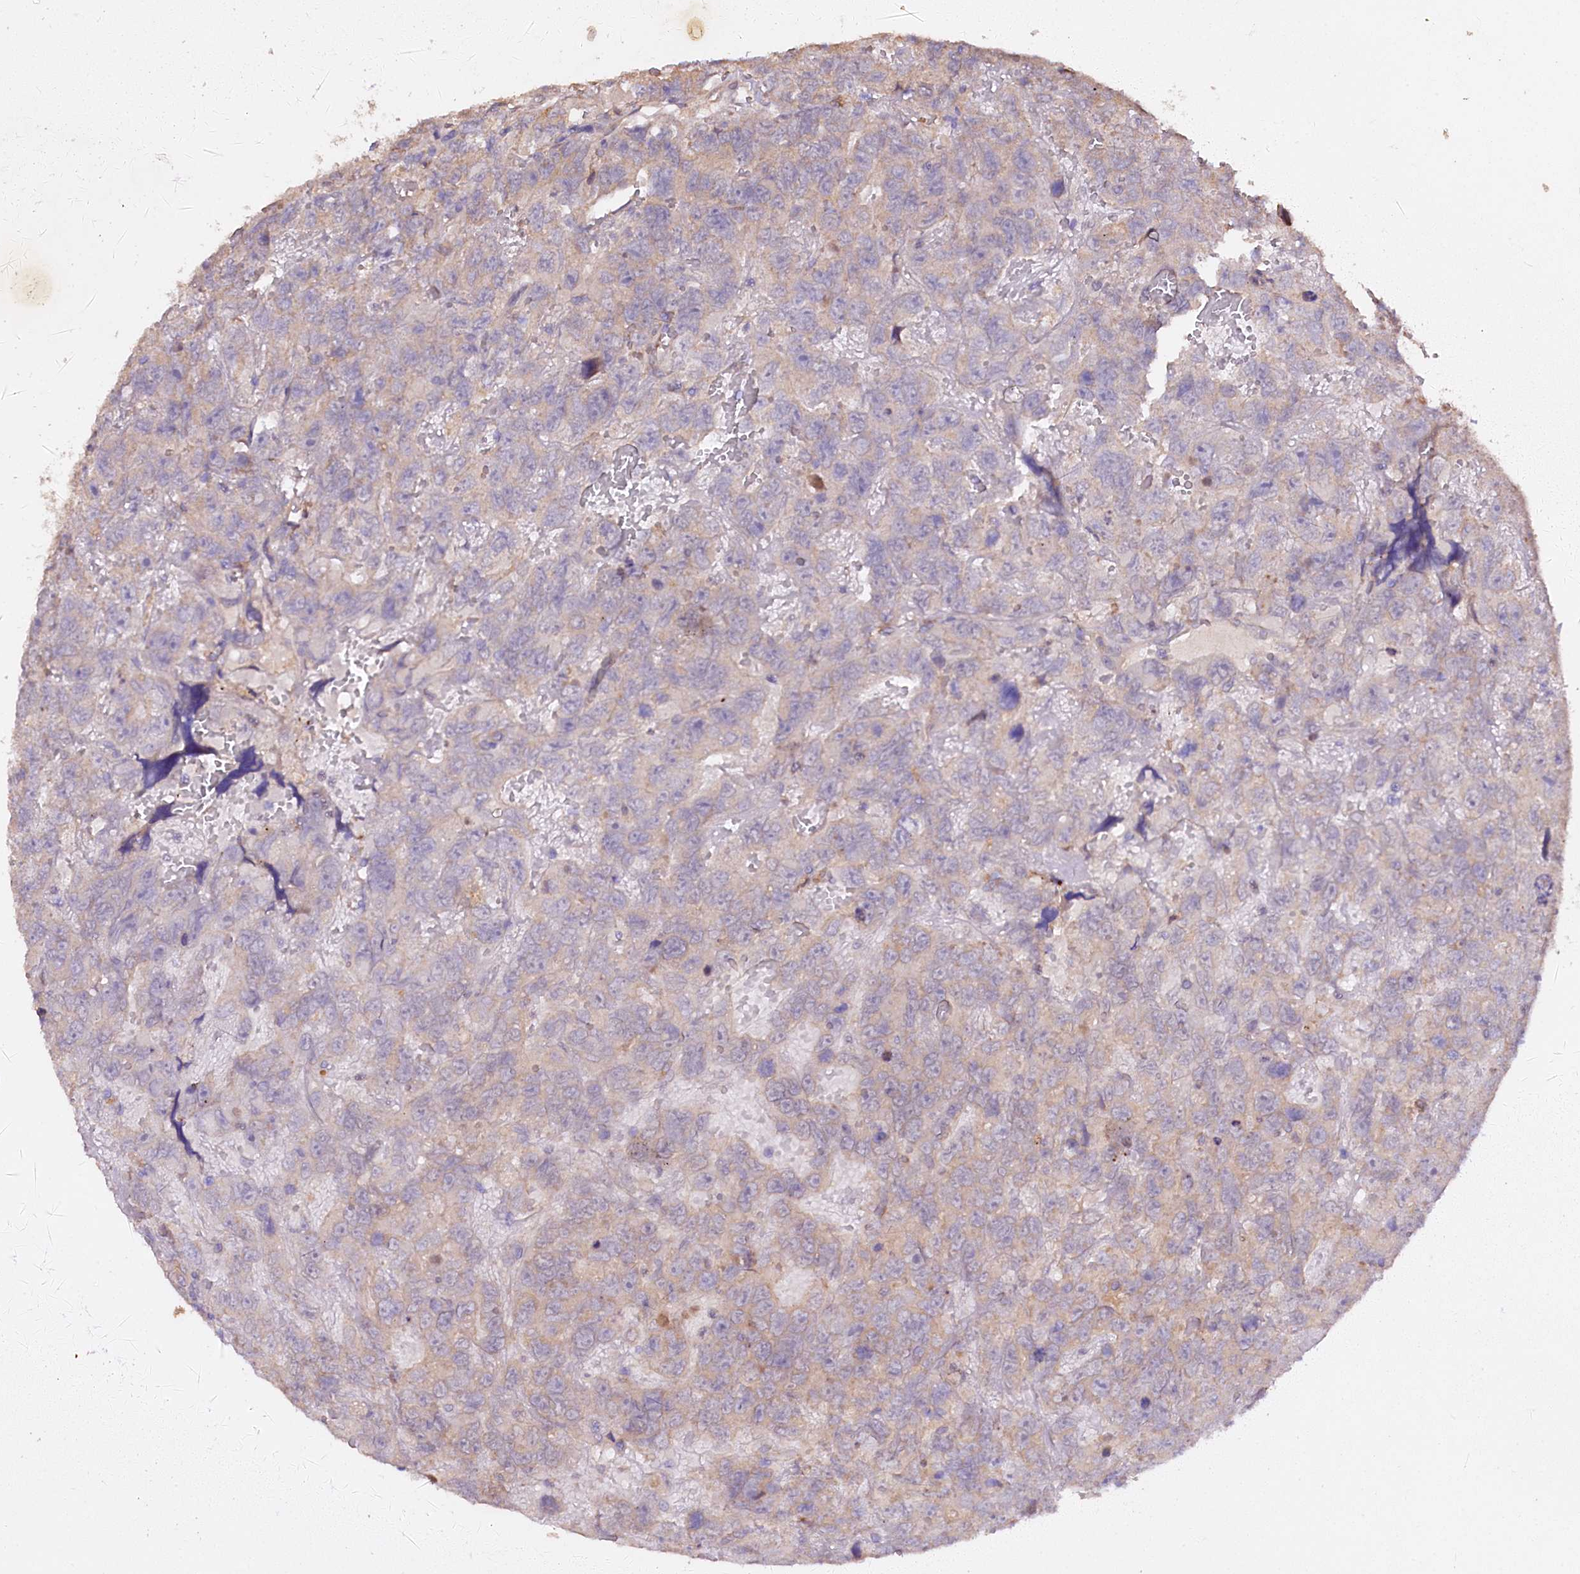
{"staining": {"intensity": "negative", "quantity": "none", "location": "none"}, "tissue": "testis cancer", "cell_type": "Tumor cells", "image_type": "cancer", "snomed": [{"axis": "morphology", "description": "Carcinoma, Embryonal, NOS"}, {"axis": "topography", "description": "Testis"}], "caption": "DAB (3,3'-diaminobenzidine) immunohistochemical staining of human testis embryonal carcinoma demonstrates no significant expression in tumor cells. The staining was performed using DAB to visualize the protein expression in brown, while the nuclei were stained in blue with hematoxylin (Magnification: 20x).", "gene": "ETFBKMT", "patient": {"sex": "male", "age": 45}}